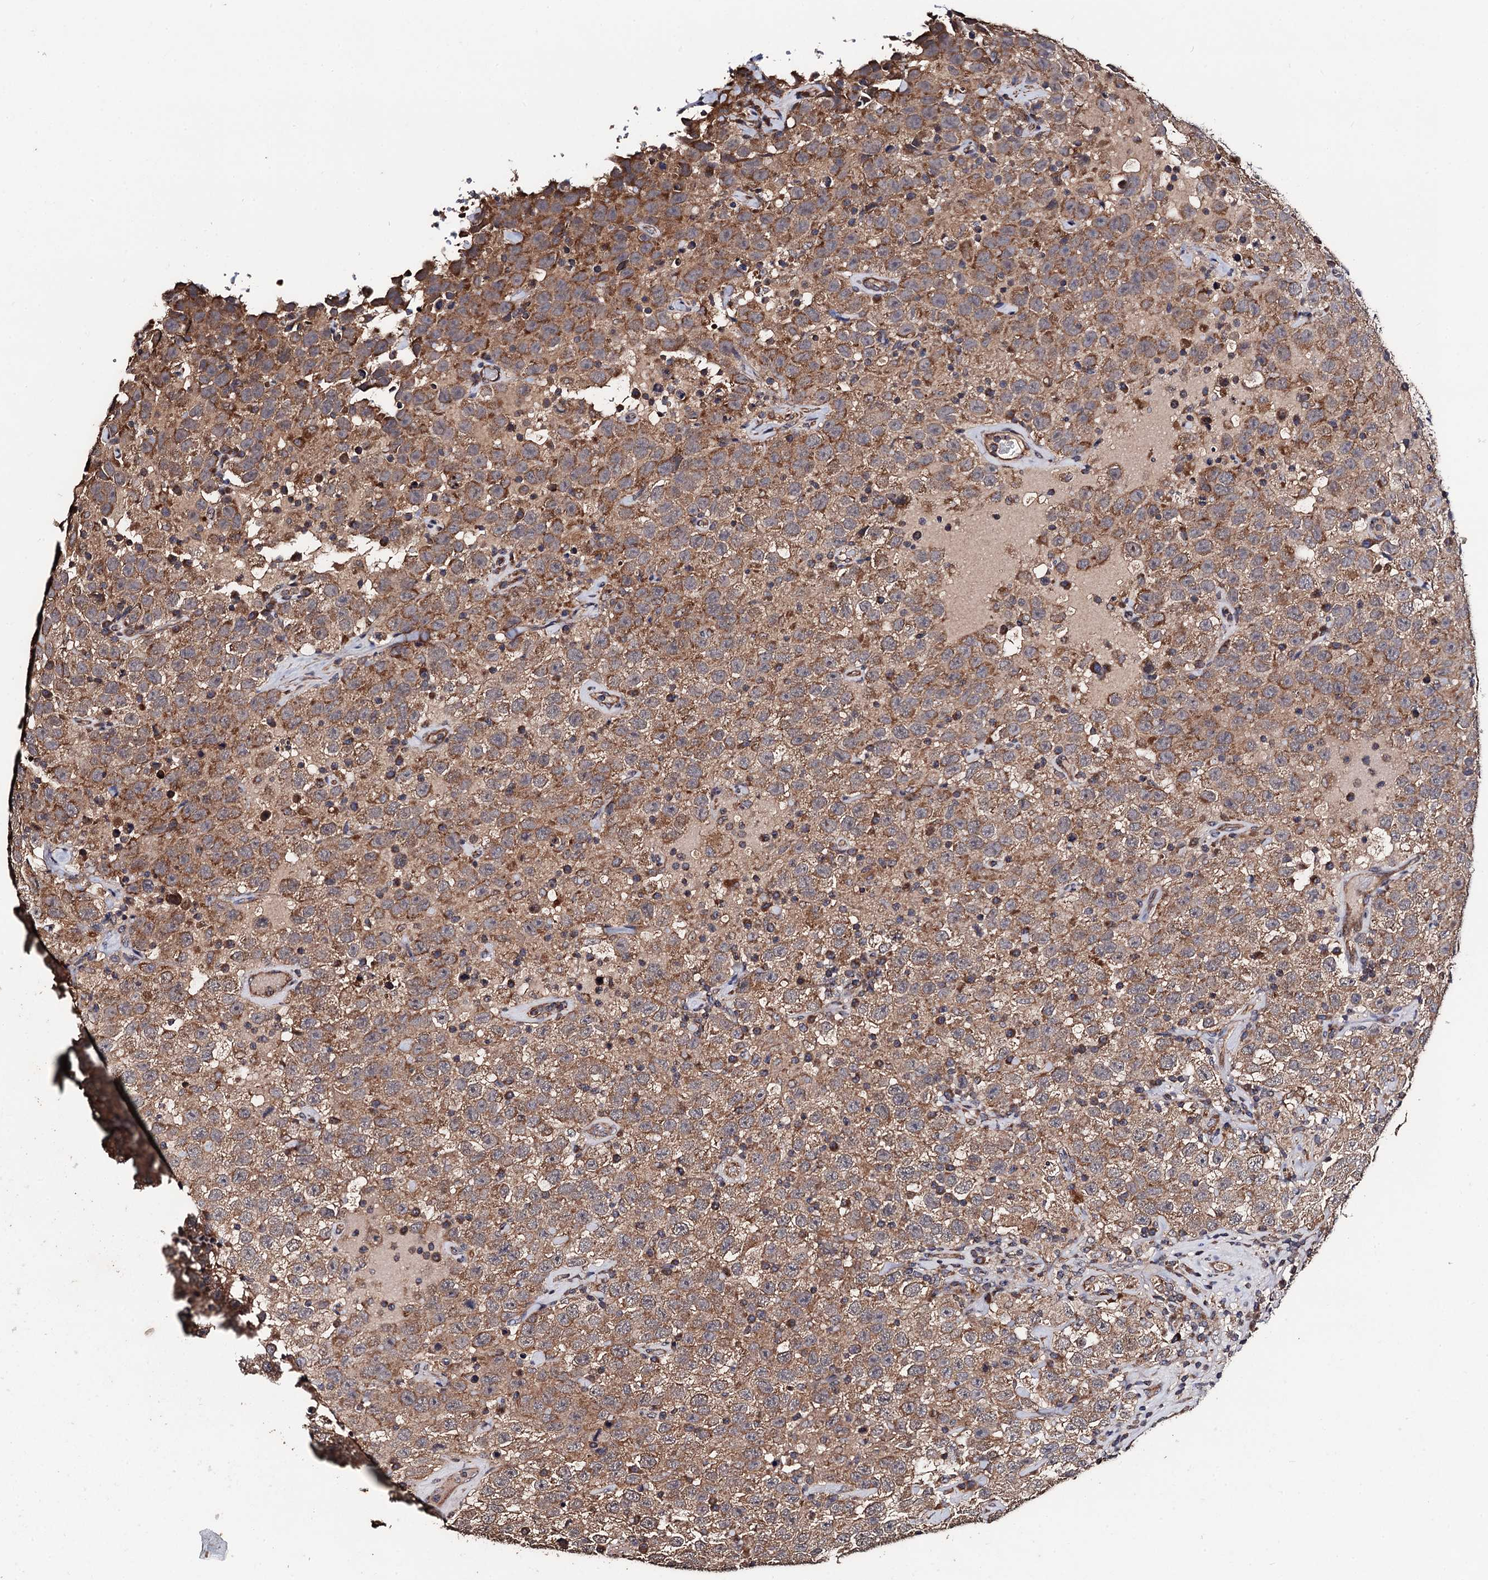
{"staining": {"intensity": "moderate", "quantity": ">75%", "location": "cytoplasmic/membranous"}, "tissue": "testis cancer", "cell_type": "Tumor cells", "image_type": "cancer", "snomed": [{"axis": "morphology", "description": "Seminoma, NOS"}, {"axis": "topography", "description": "Testis"}], "caption": "Immunohistochemical staining of seminoma (testis) exhibits moderate cytoplasmic/membranous protein positivity in approximately >75% of tumor cells.", "gene": "PPTC7", "patient": {"sex": "male", "age": 41}}